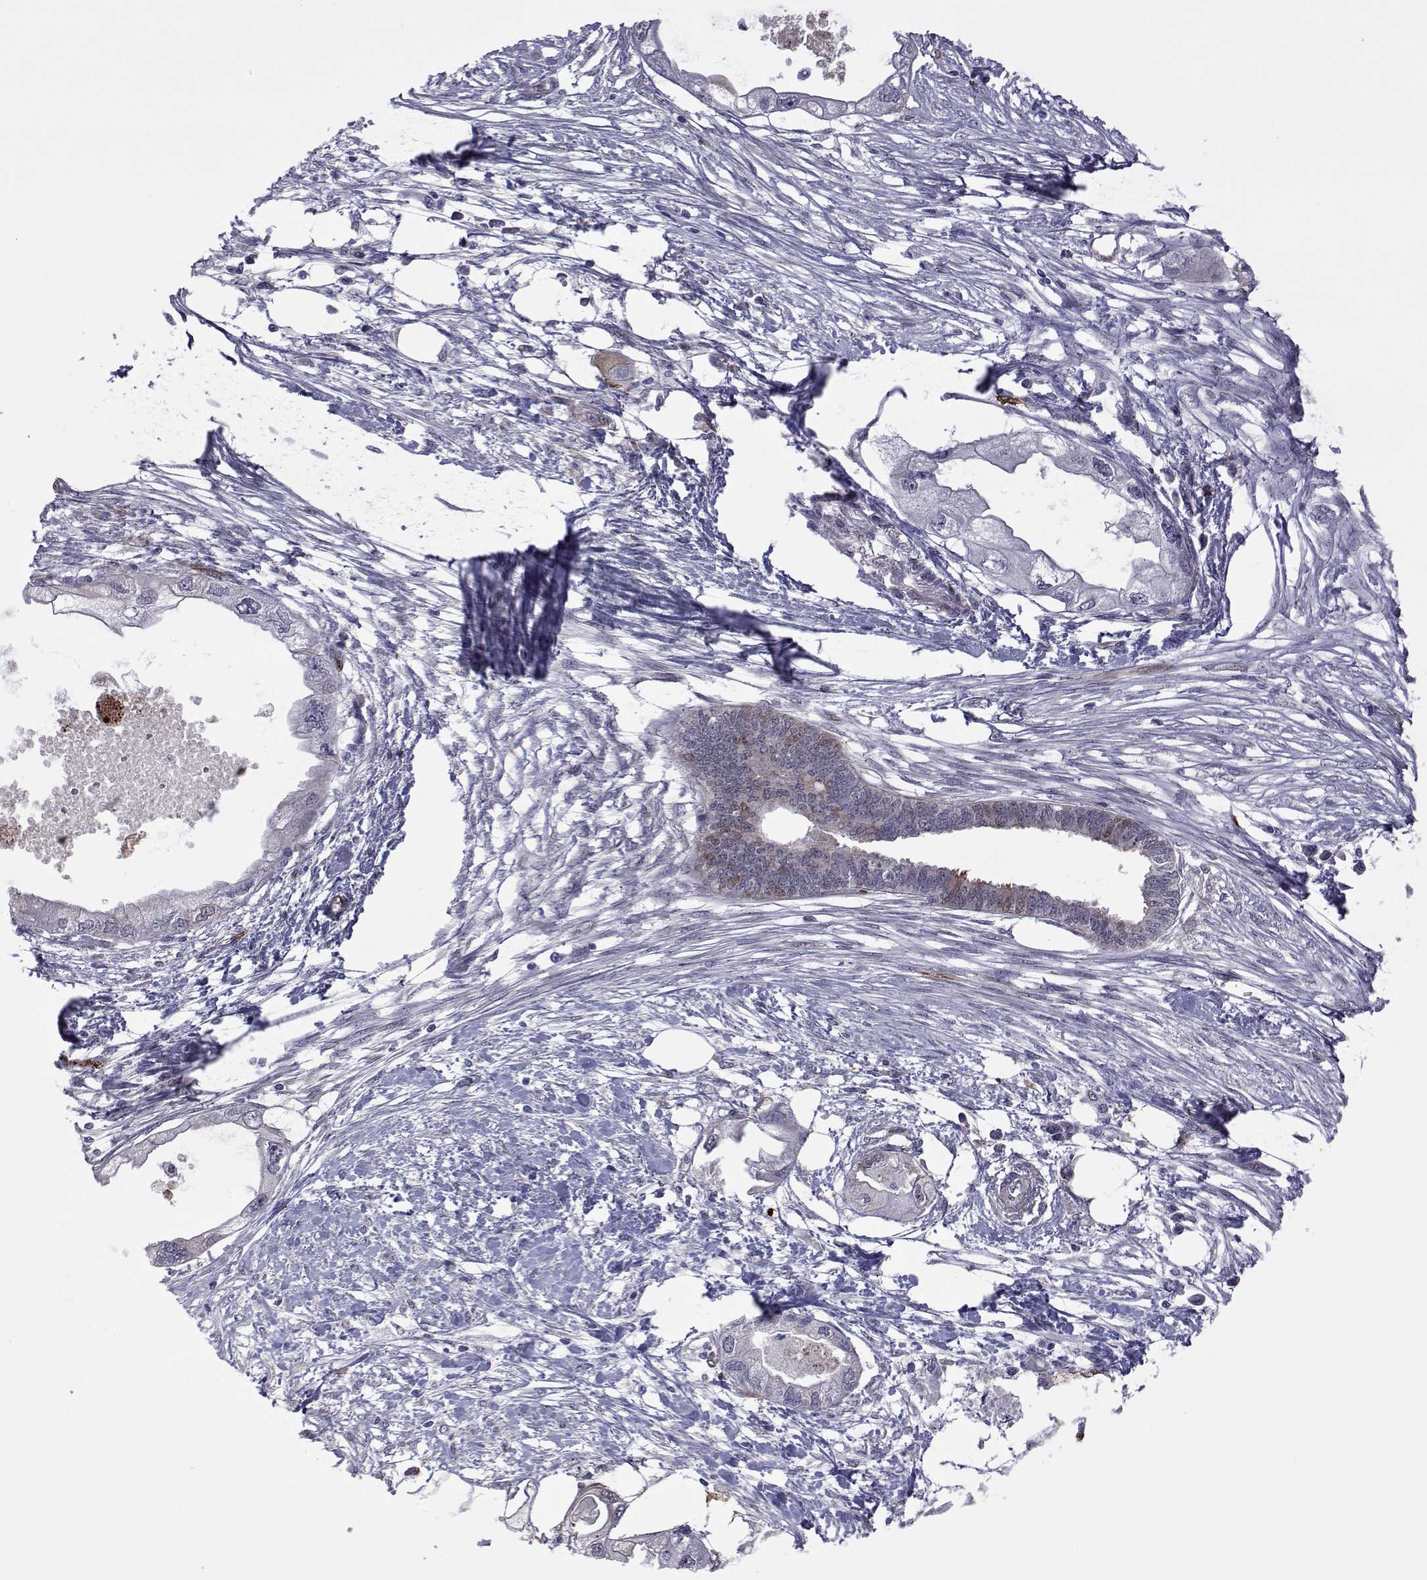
{"staining": {"intensity": "weak", "quantity": "<25%", "location": "nuclear"}, "tissue": "endometrial cancer", "cell_type": "Tumor cells", "image_type": "cancer", "snomed": [{"axis": "morphology", "description": "Adenocarcinoma, NOS"}, {"axis": "morphology", "description": "Adenocarcinoma, metastatic, NOS"}, {"axis": "topography", "description": "Adipose tissue"}, {"axis": "topography", "description": "Endometrium"}], "caption": "Photomicrograph shows no significant protein staining in tumor cells of endometrial adenocarcinoma.", "gene": "EFCAB3", "patient": {"sex": "female", "age": 67}}